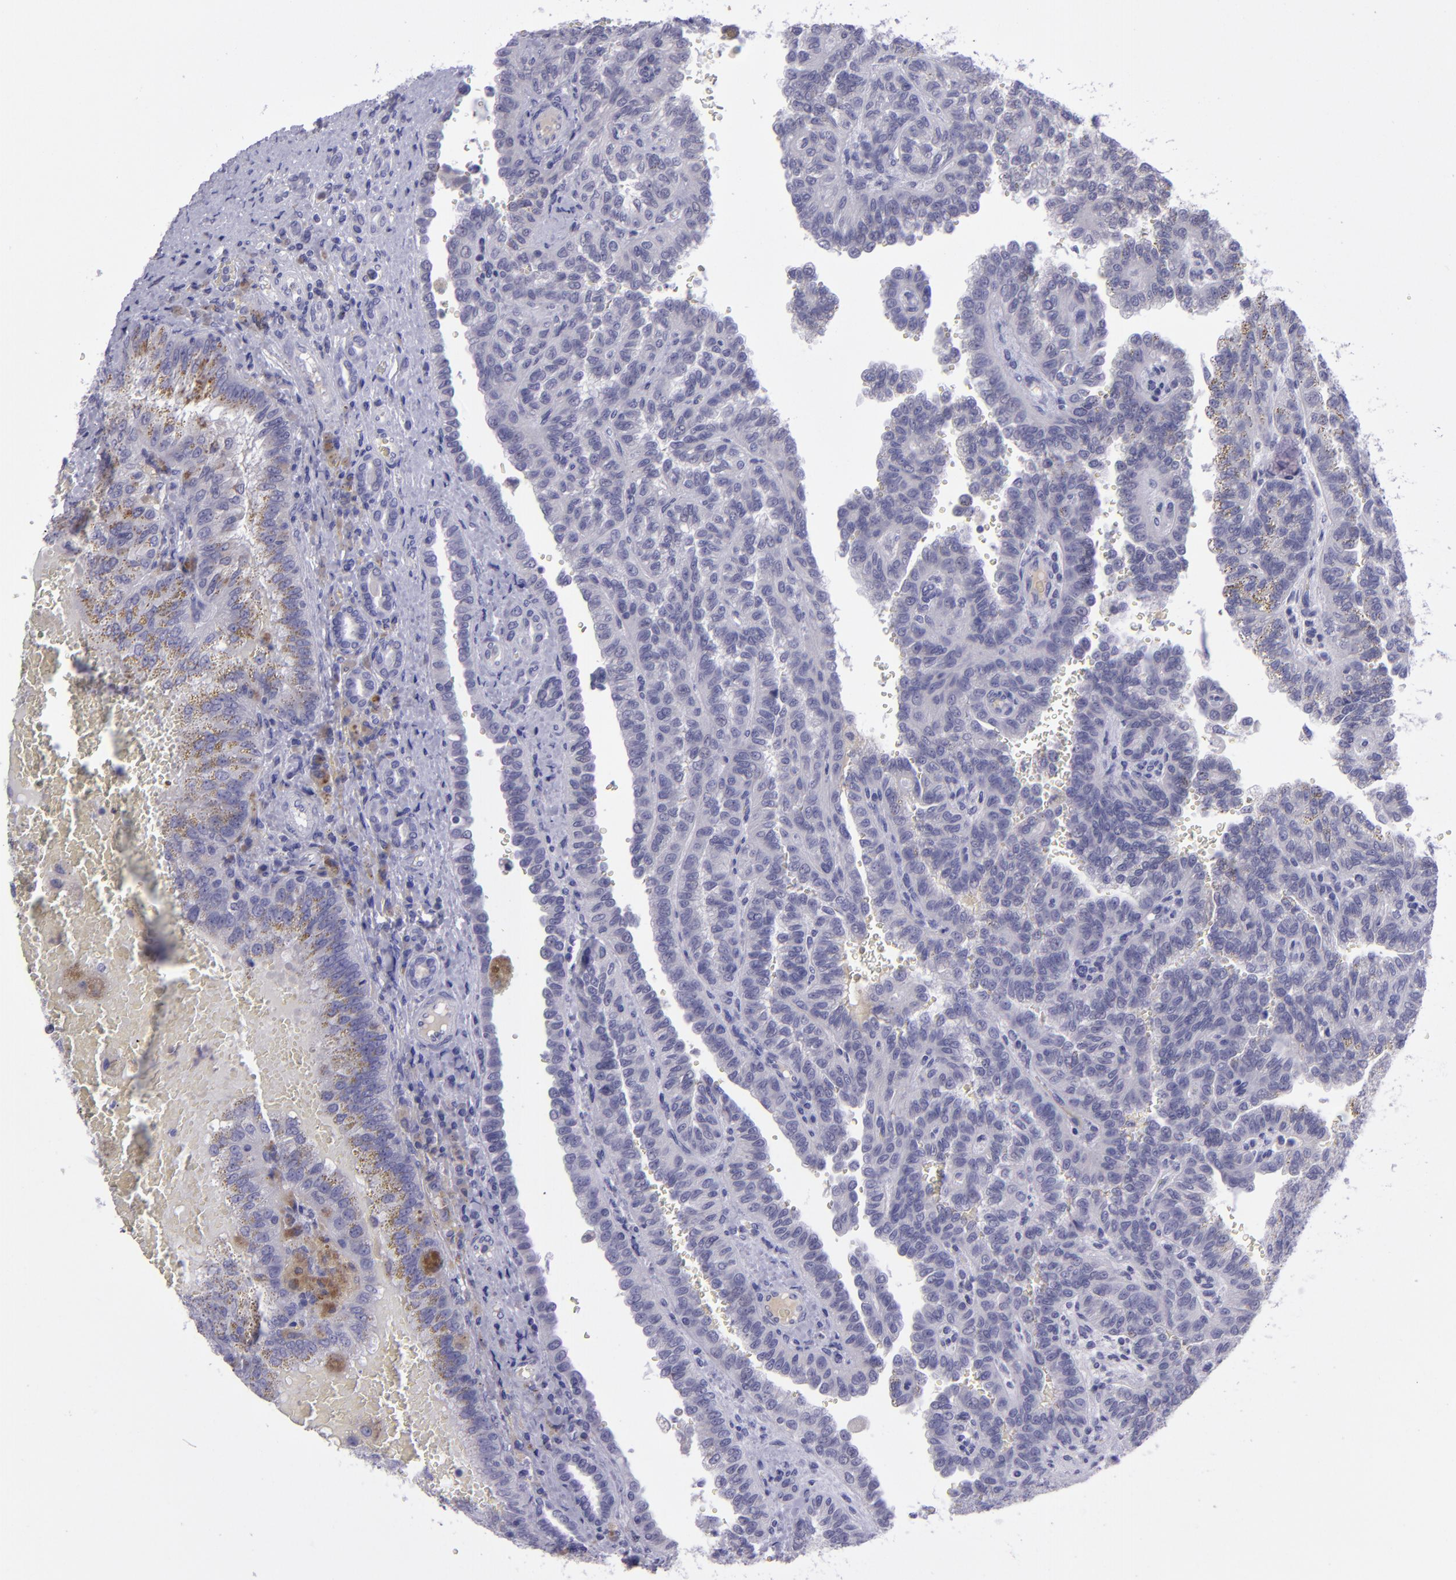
{"staining": {"intensity": "moderate", "quantity": "<25%", "location": "cytoplasmic/membranous"}, "tissue": "renal cancer", "cell_type": "Tumor cells", "image_type": "cancer", "snomed": [{"axis": "morphology", "description": "Inflammation, NOS"}, {"axis": "morphology", "description": "Adenocarcinoma, NOS"}, {"axis": "topography", "description": "Kidney"}], "caption": "Immunohistochemistry (IHC) staining of adenocarcinoma (renal), which exhibits low levels of moderate cytoplasmic/membranous expression in about <25% of tumor cells indicating moderate cytoplasmic/membranous protein staining. The staining was performed using DAB (brown) for protein detection and nuclei were counterstained in hematoxylin (blue).", "gene": "POU2F2", "patient": {"sex": "male", "age": 68}}